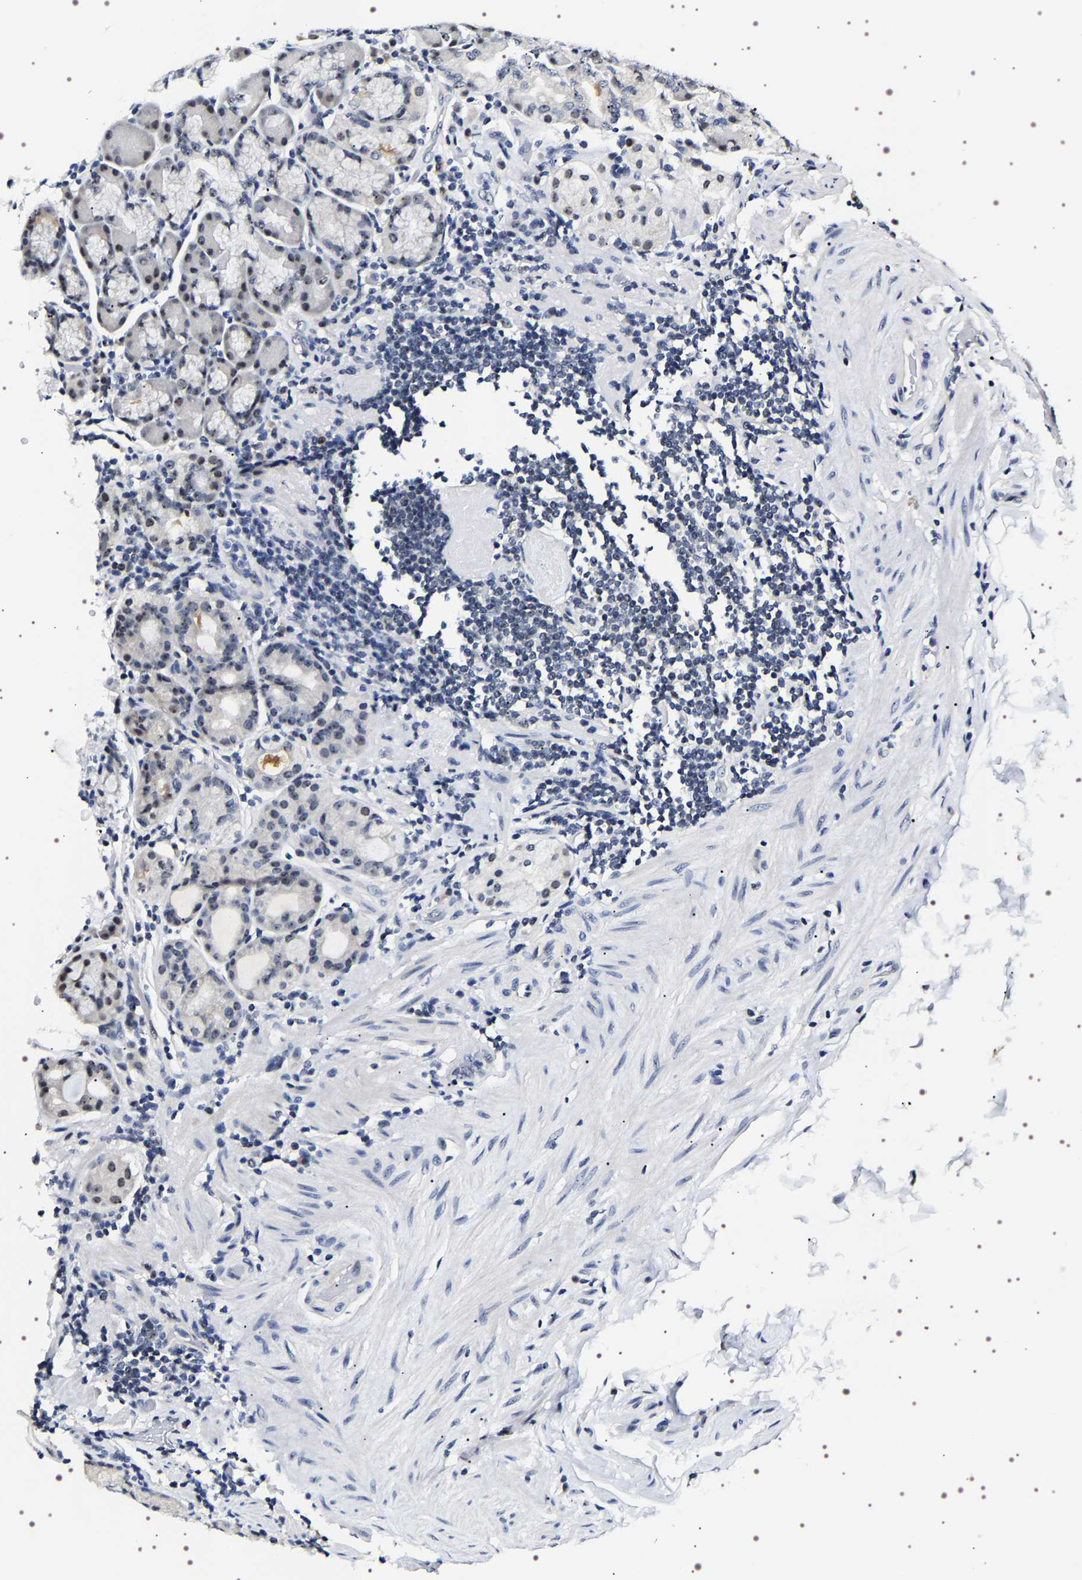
{"staining": {"intensity": "moderate", "quantity": "<25%", "location": "nuclear"}, "tissue": "stomach", "cell_type": "Glandular cells", "image_type": "normal", "snomed": [{"axis": "morphology", "description": "Normal tissue, NOS"}, {"axis": "topography", "description": "Stomach, lower"}], "caption": "A low amount of moderate nuclear staining is appreciated in approximately <25% of glandular cells in normal stomach. The protein is stained brown, and the nuclei are stained in blue (DAB IHC with brightfield microscopy, high magnification).", "gene": "GNL3", "patient": {"sex": "female", "age": 76}}